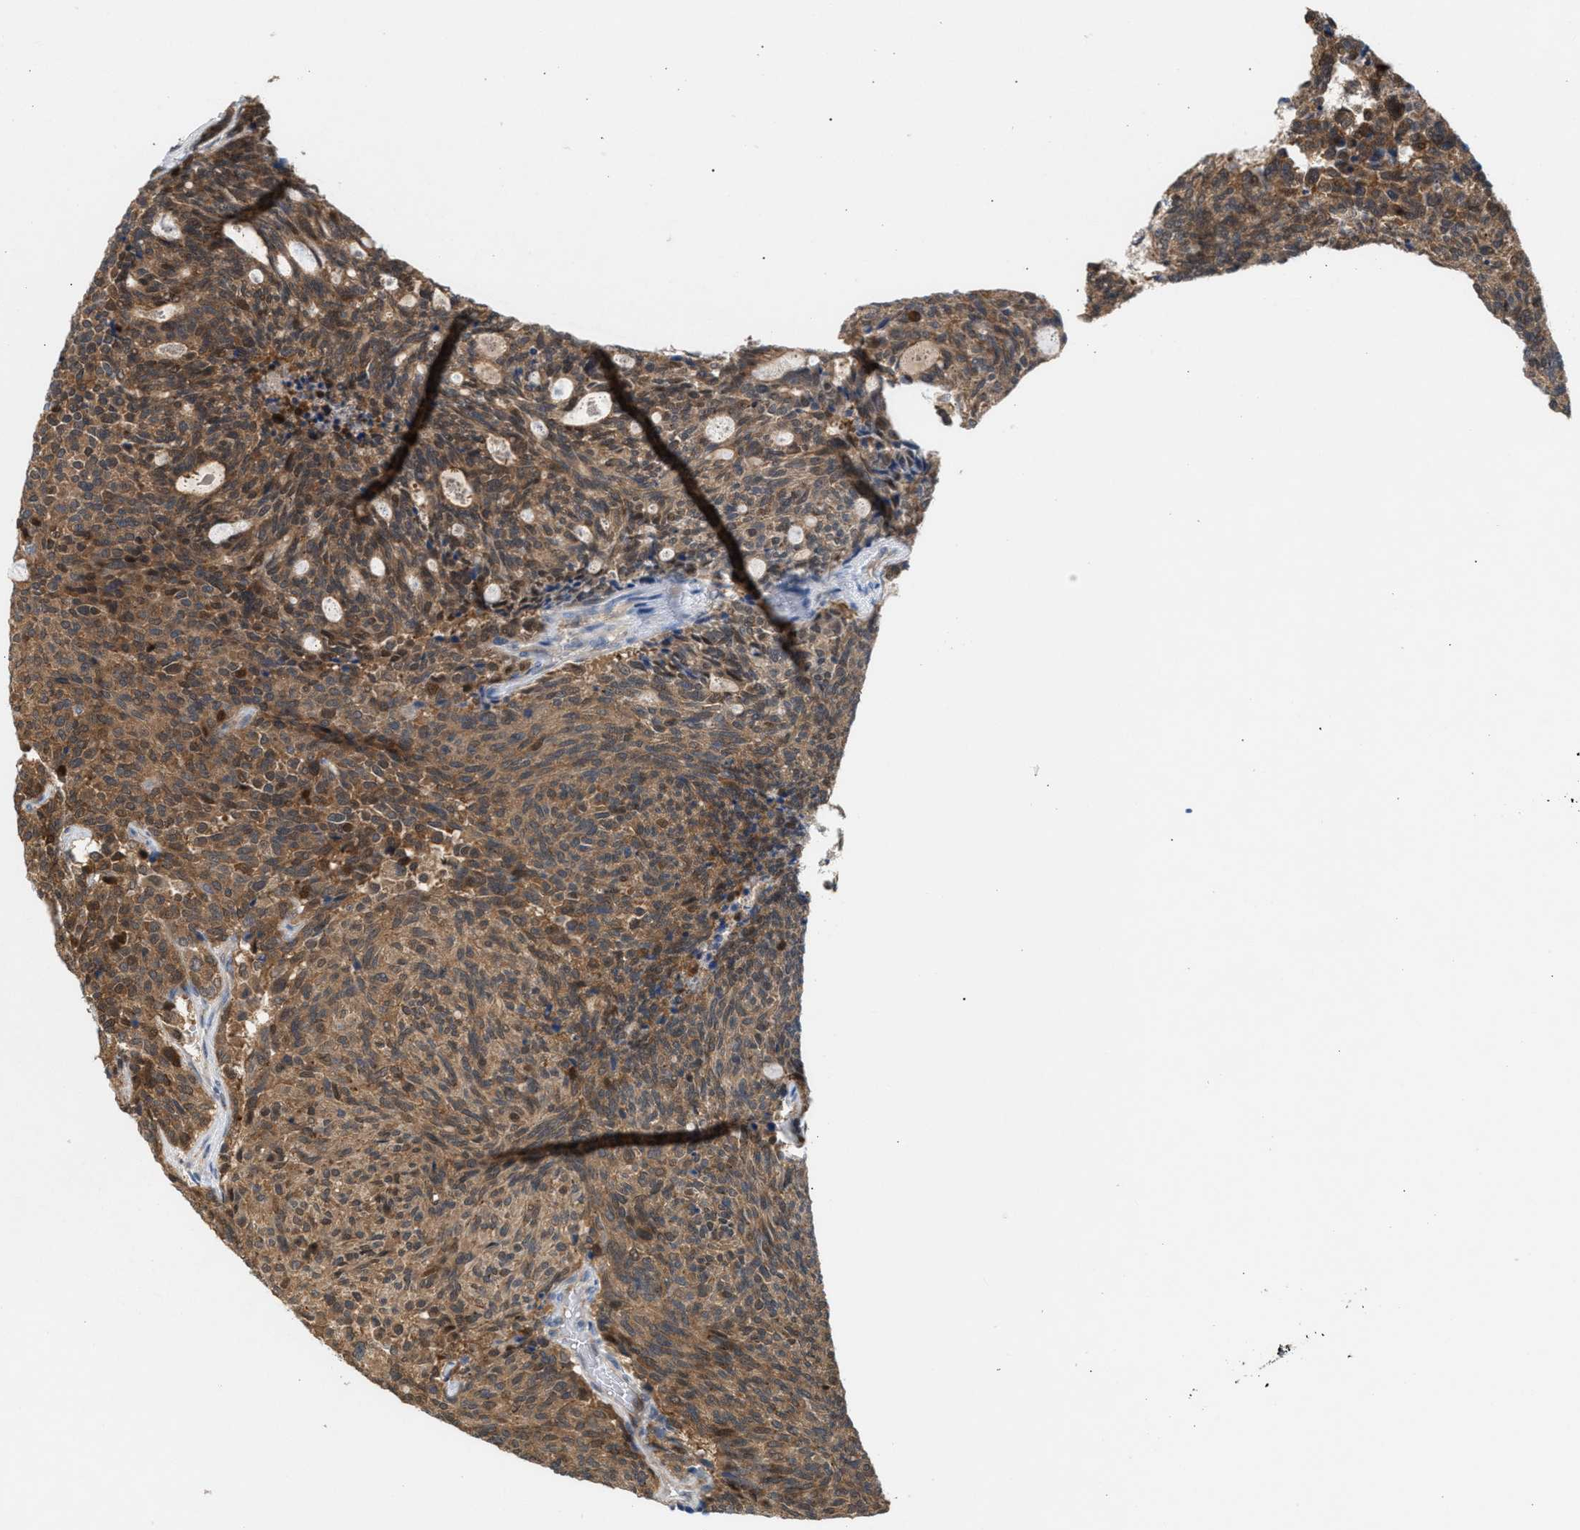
{"staining": {"intensity": "moderate", "quantity": ">75%", "location": "cytoplasmic/membranous,nuclear"}, "tissue": "carcinoid", "cell_type": "Tumor cells", "image_type": "cancer", "snomed": [{"axis": "morphology", "description": "Carcinoid, malignant, NOS"}, {"axis": "topography", "description": "Pancreas"}], "caption": "Immunohistochemistry (IHC) of malignant carcinoid demonstrates medium levels of moderate cytoplasmic/membranous and nuclear expression in about >75% of tumor cells. Using DAB (brown) and hematoxylin (blue) stains, captured at high magnification using brightfield microscopy.", "gene": "GLOD4", "patient": {"sex": "female", "age": 54}}